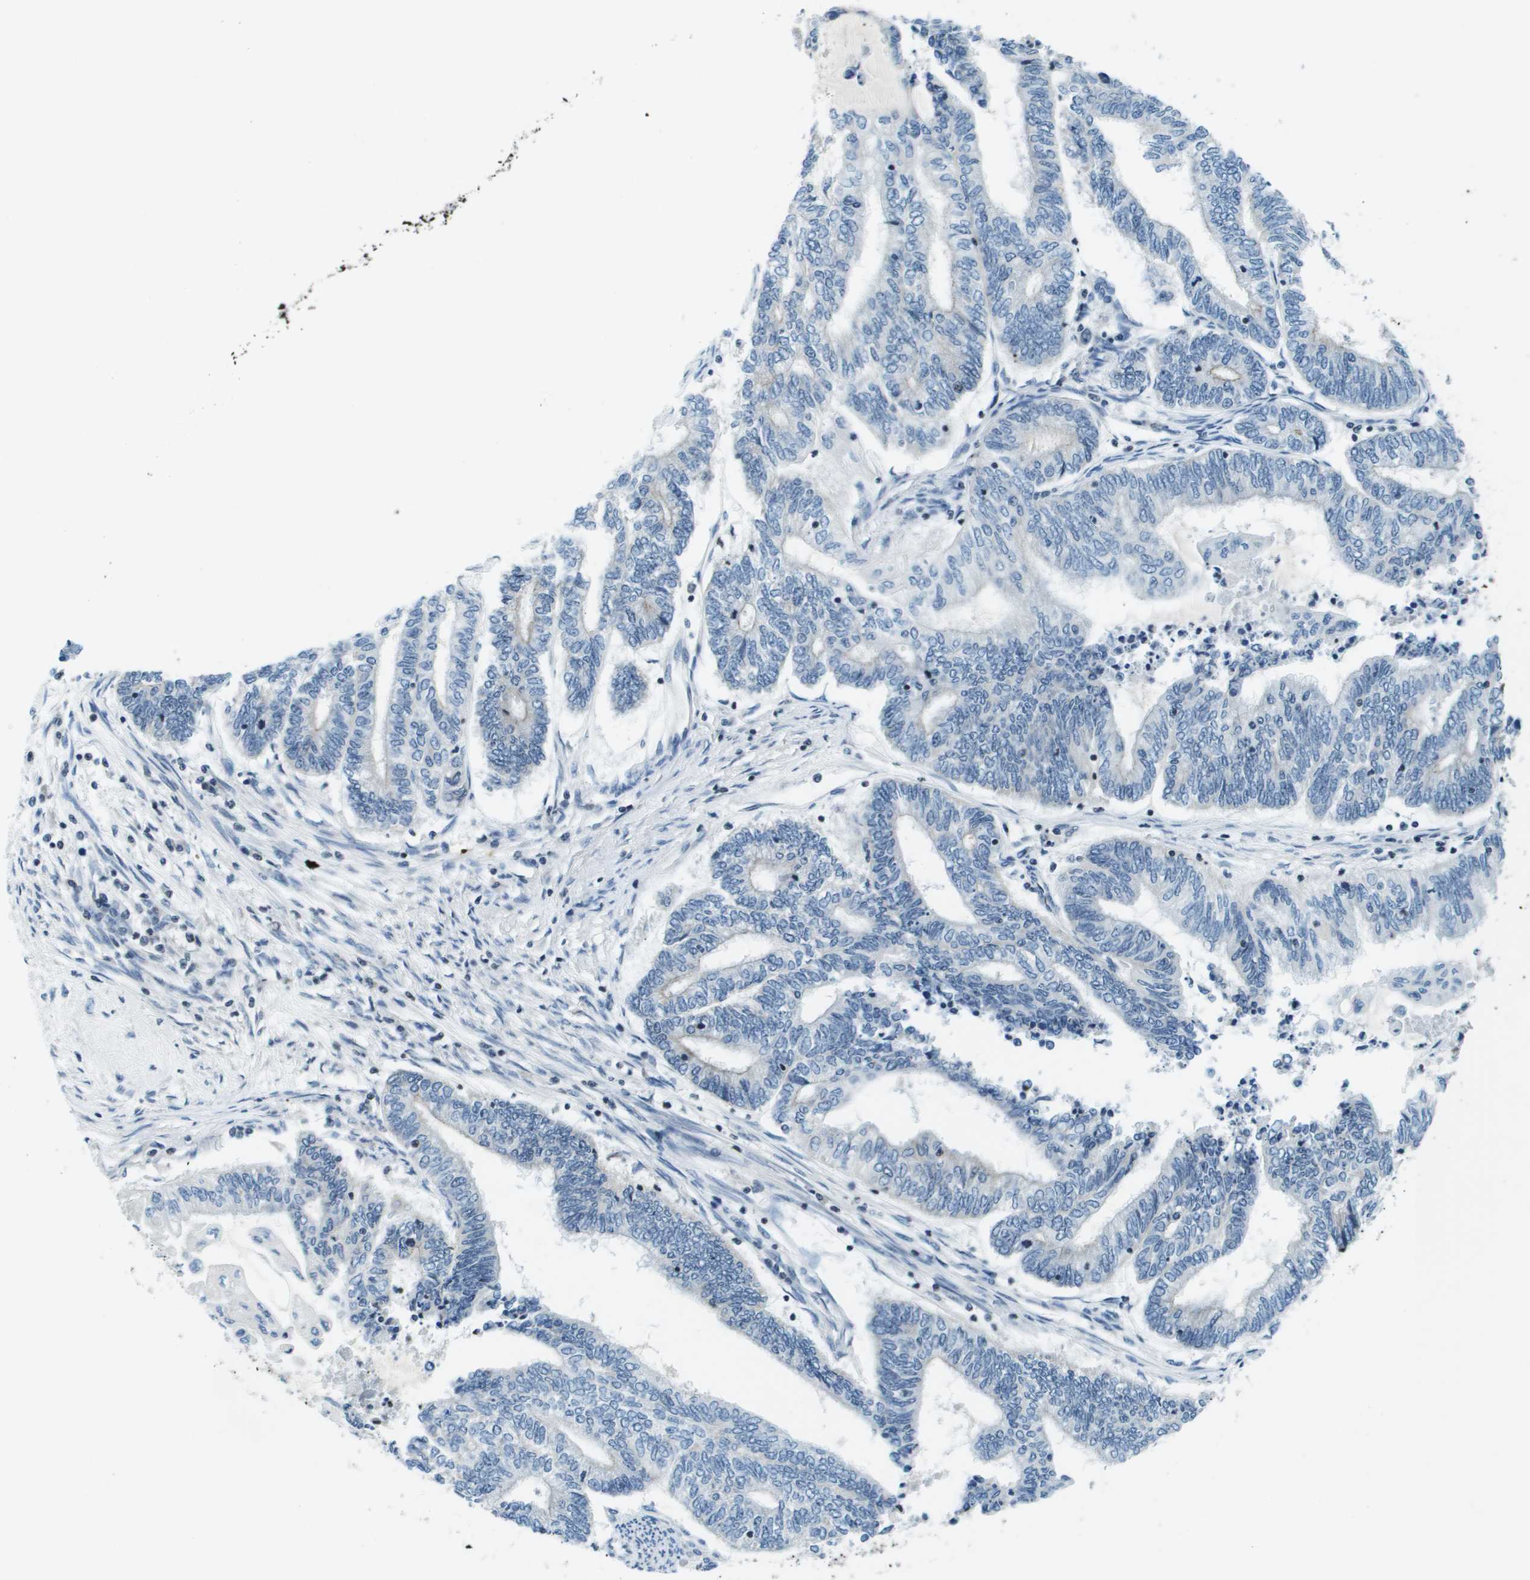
{"staining": {"intensity": "negative", "quantity": "none", "location": "none"}, "tissue": "endometrial cancer", "cell_type": "Tumor cells", "image_type": "cancer", "snomed": [{"axis": "morphology", "description": "Adenocarcinoma, NOS"}, {"axis": "topography", "description": "Uterus"}, {"axis": "topography", "description": "Endometrium"}], "caption": "Immunohistochemistry micrograph of endometrial adenocarcinoma stained for a protein (brown), which shows no expression in tumor cells.", "gene": "ESYT1", "patient": {"sex": "female", "age": 70}}